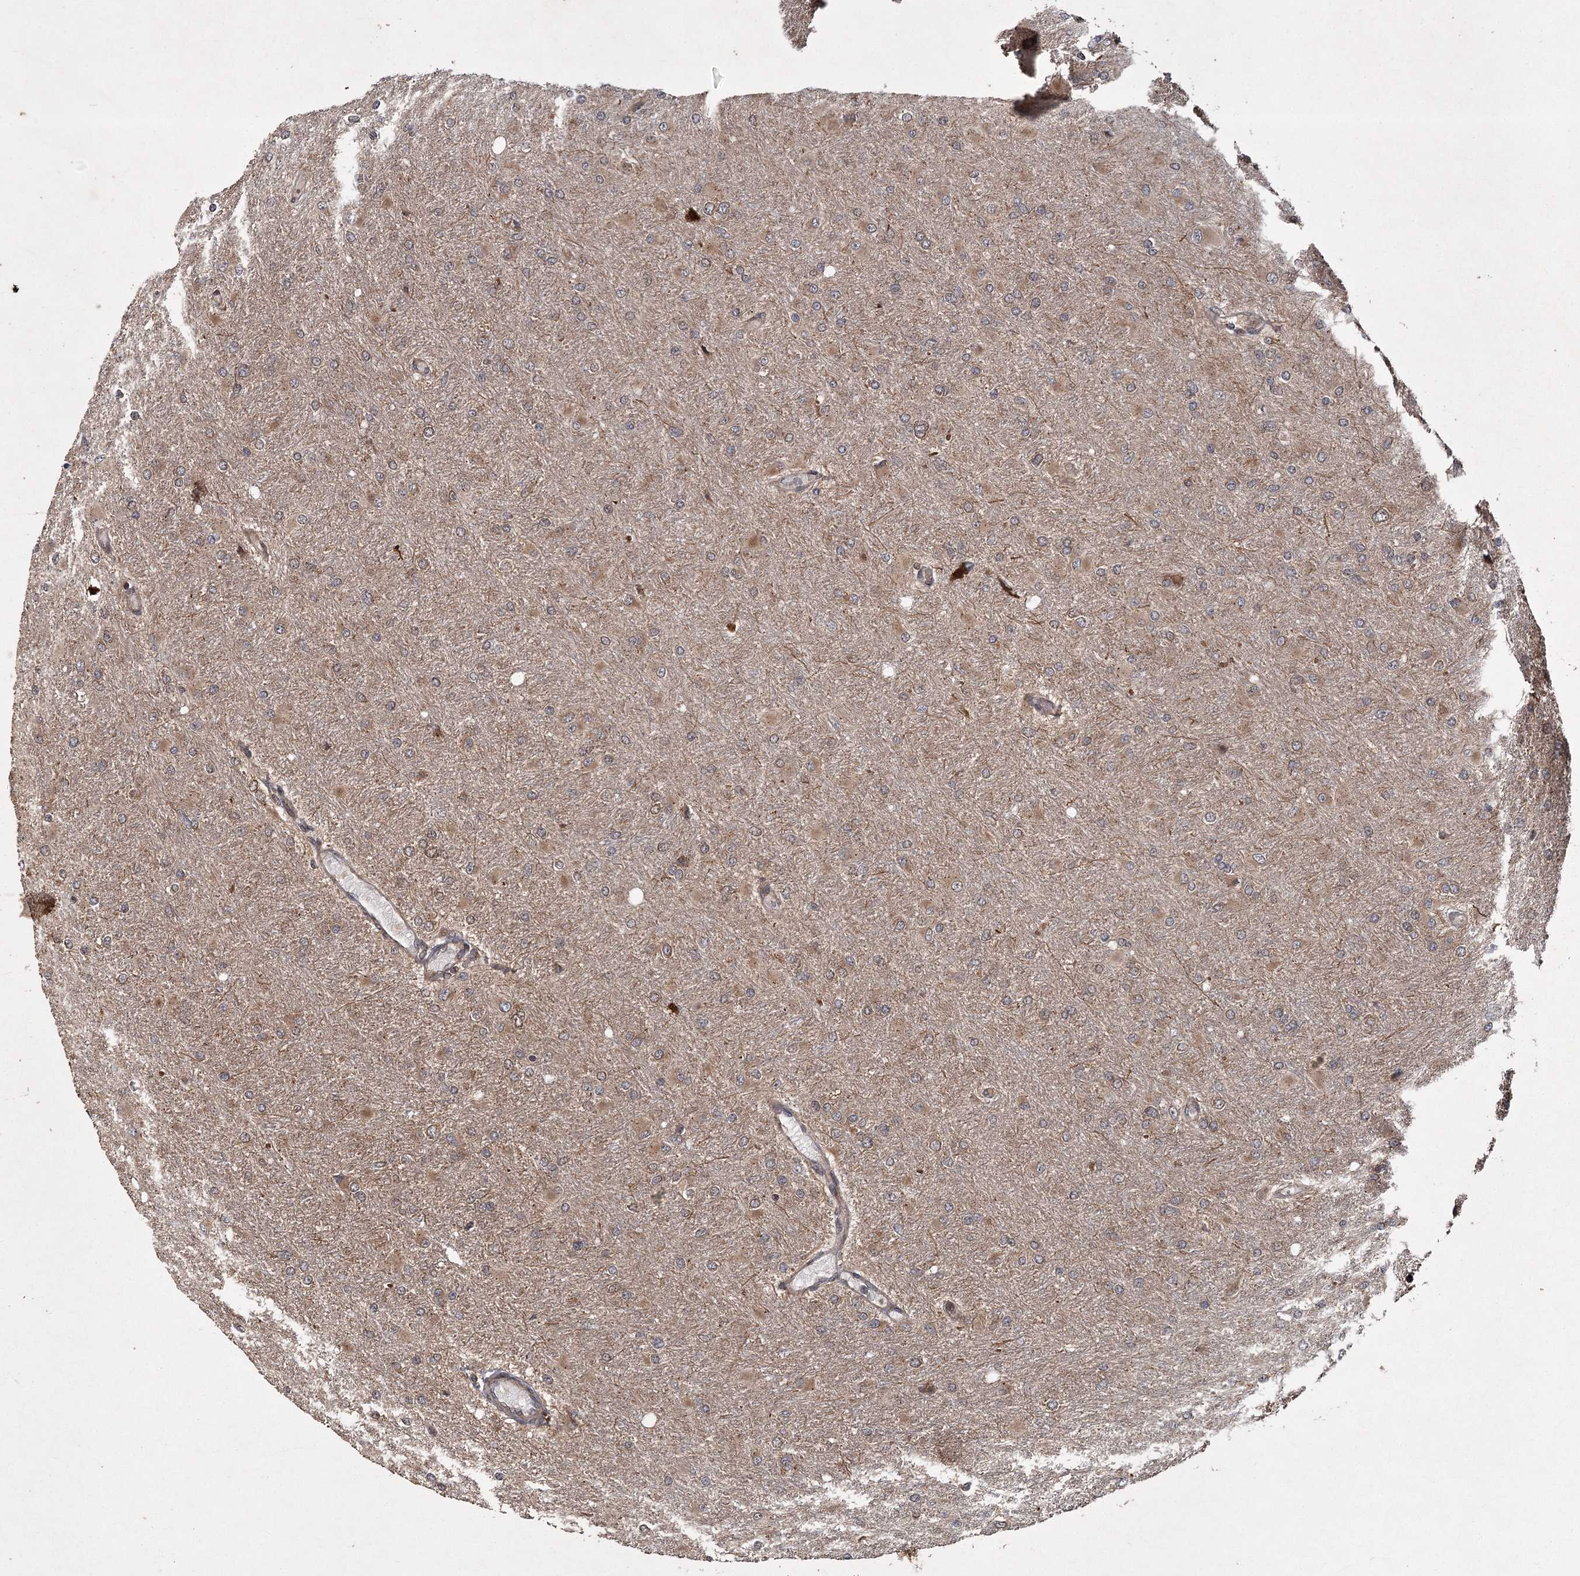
{"staining": {"intensity": "weak", "quantity": "<25%", "location": "cytoplasmic/membranous"}, "tissue": "glioma", "cell_type": "Tumor cells", "image_type": "cancer", "snomed": [{"axis": "morphology", "description": "Glioma, malignant, High grade"}, {"axis": "topography", "description": "Cerebral cortex"}], "caption": "The immunohistochemistry histopathology image has no significant staining in tumor cells of glioma tissue.", "gene": "RPAP3", "patient": {"sex": "female", "age": 36}}